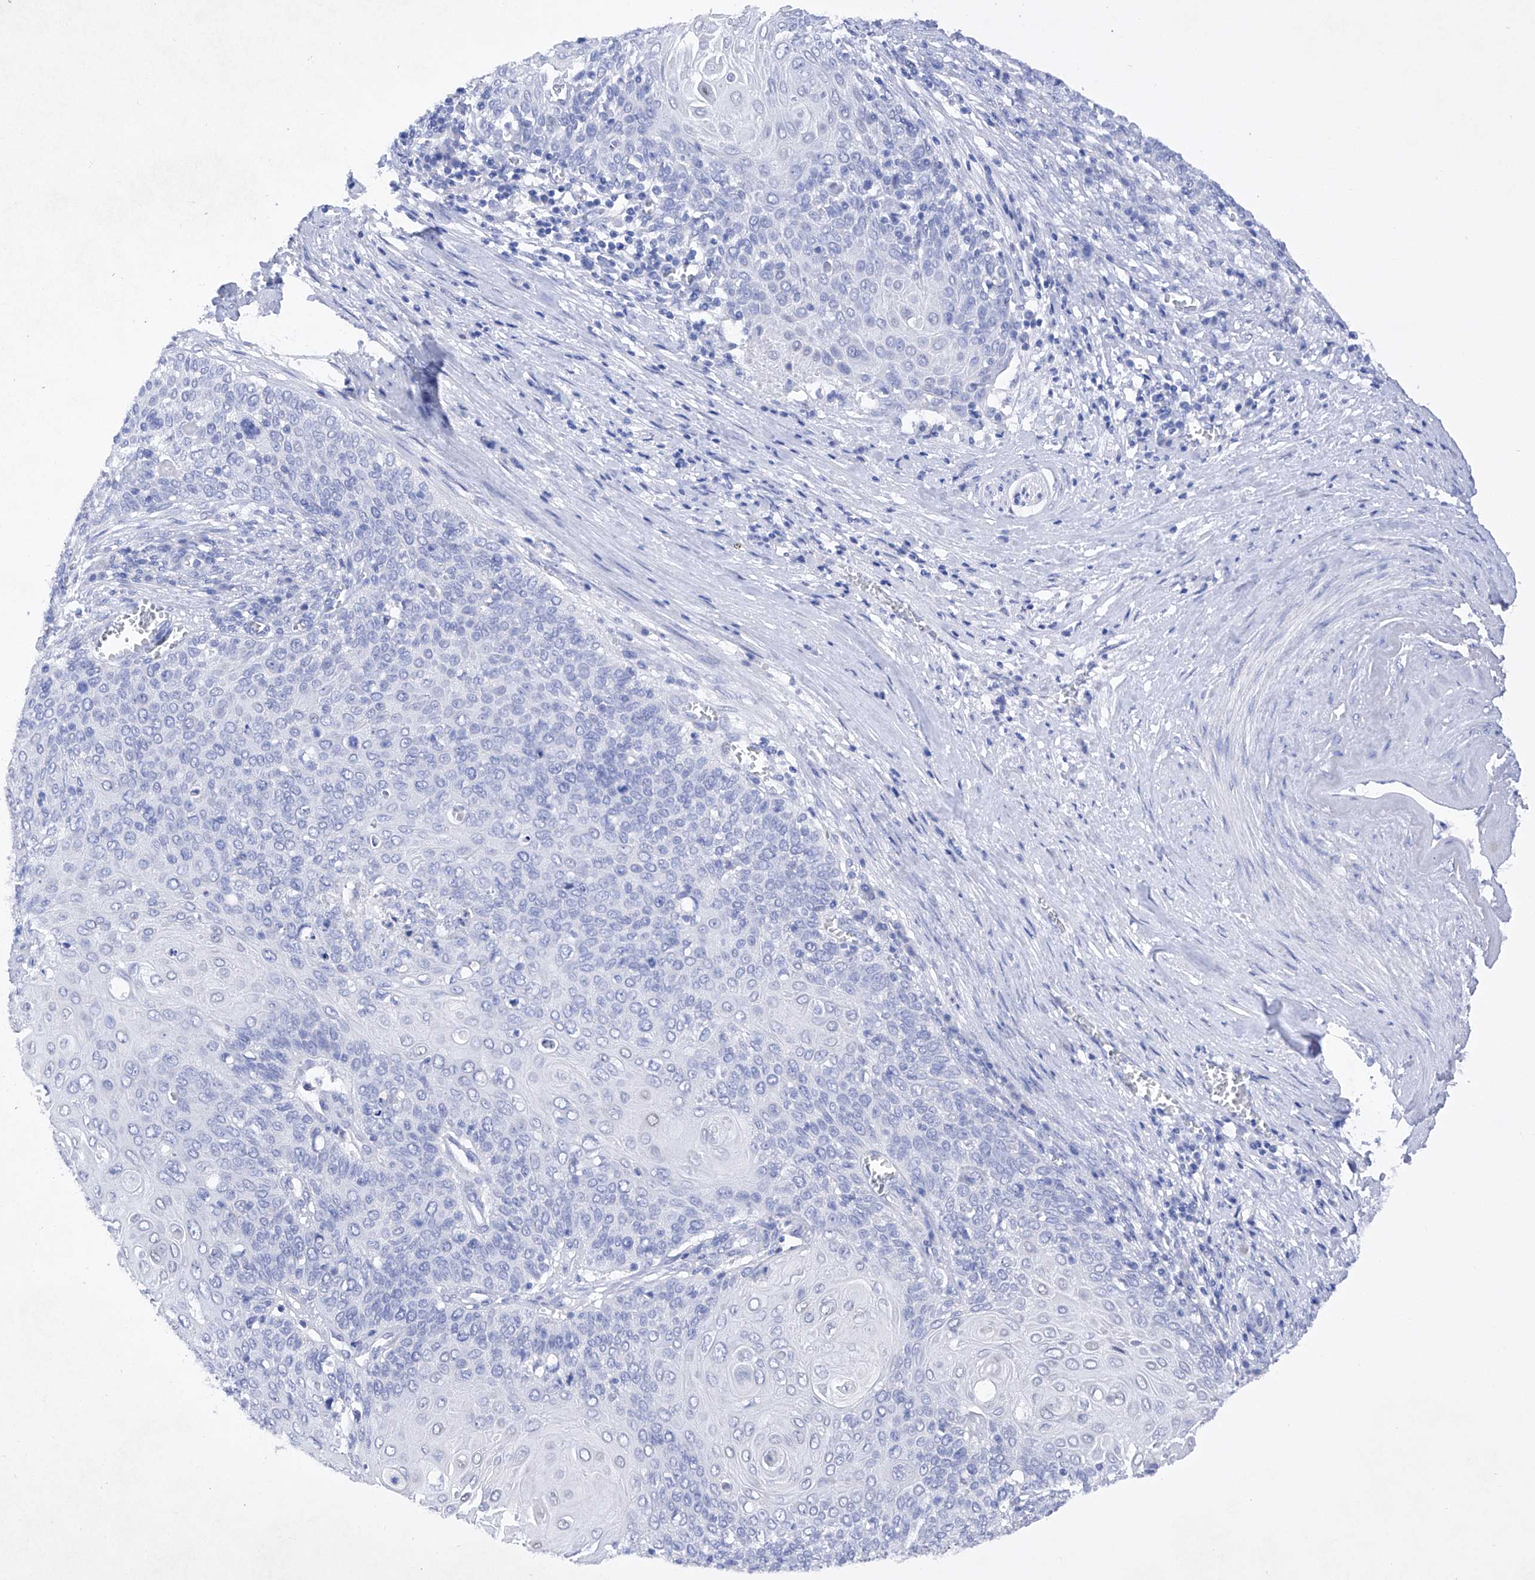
{"staining": {"intensity": "negative", "quantity": "none", "location": "none"}, "tissue": "cervical cancer", "cell_type": "Tumor cells", "image_type": "cancer", "snomed": [{"axis": "morphology", "description": "Squamous cell carcinoma, NOS"}, {"axis": "topography", "description": "Cervix"}], "caption": "The image shows no significant positivity in tumor cells of cervical cancer. (Stains: DAB immunohistochemistry with hematoxylin counter stain, Microscopy: brightfield microscopy at high magnification).", "gene": "BARX2", "patient": {"sex": "female", "age": 39}}